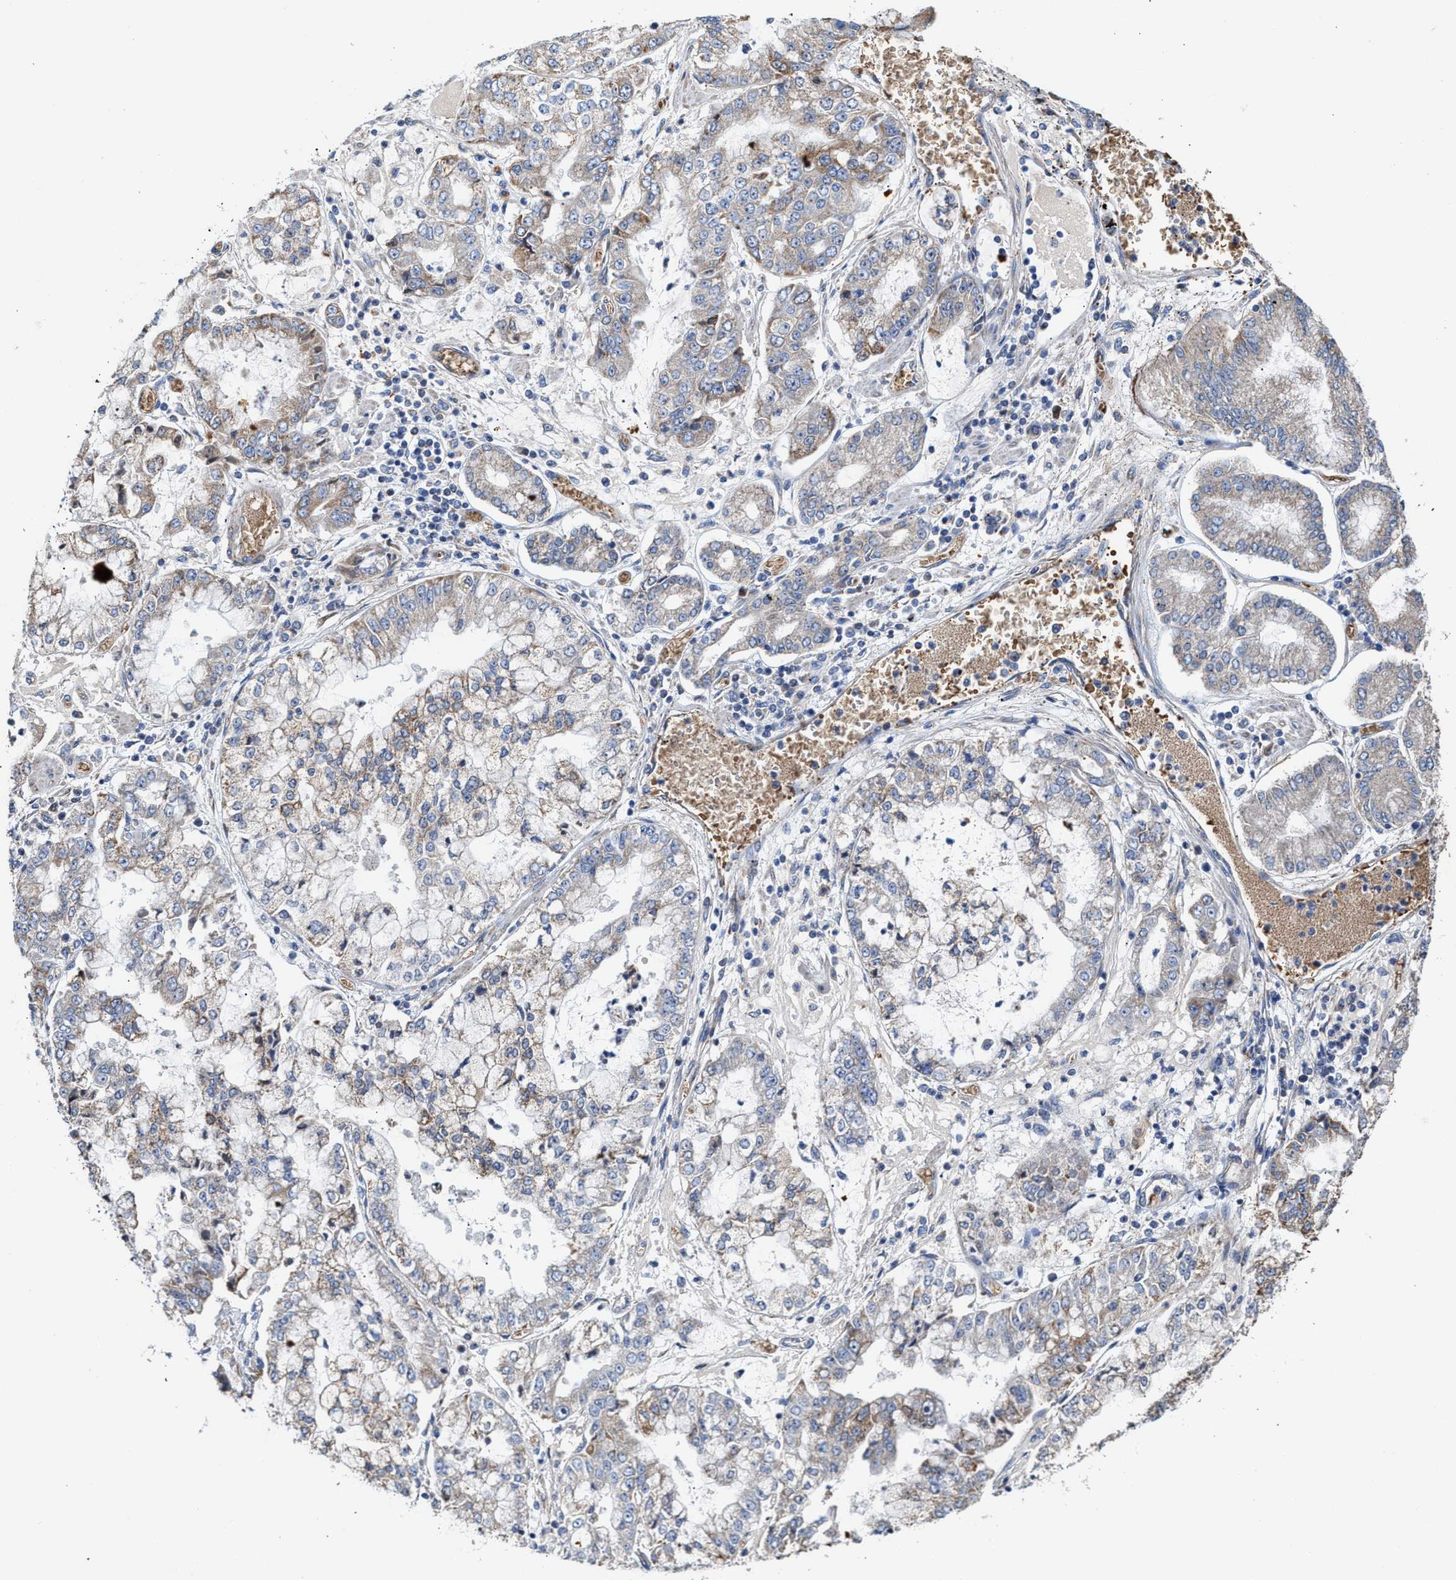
{"staining": {"intensity": "weak", "quantity": "<25%", "location": "cytoplasmic/membranous"}, "tissue": "stomach cancer", "cell_type": "Tumor cells", "image_type": "cancer", "snomed": [{"axis": "morphology", "description": "Adenocarcinoma, NOS"}, {"axis": "topography", "description": "Stomach"}], "caption": "A high-resolution photomicrograph shows immunohistochemistry staining of adenocarcinoma (stomach), which exhibits no significant expression in tumor cells.", "gene": "MECR", "patient": {"sex": "male", "age": 76}}